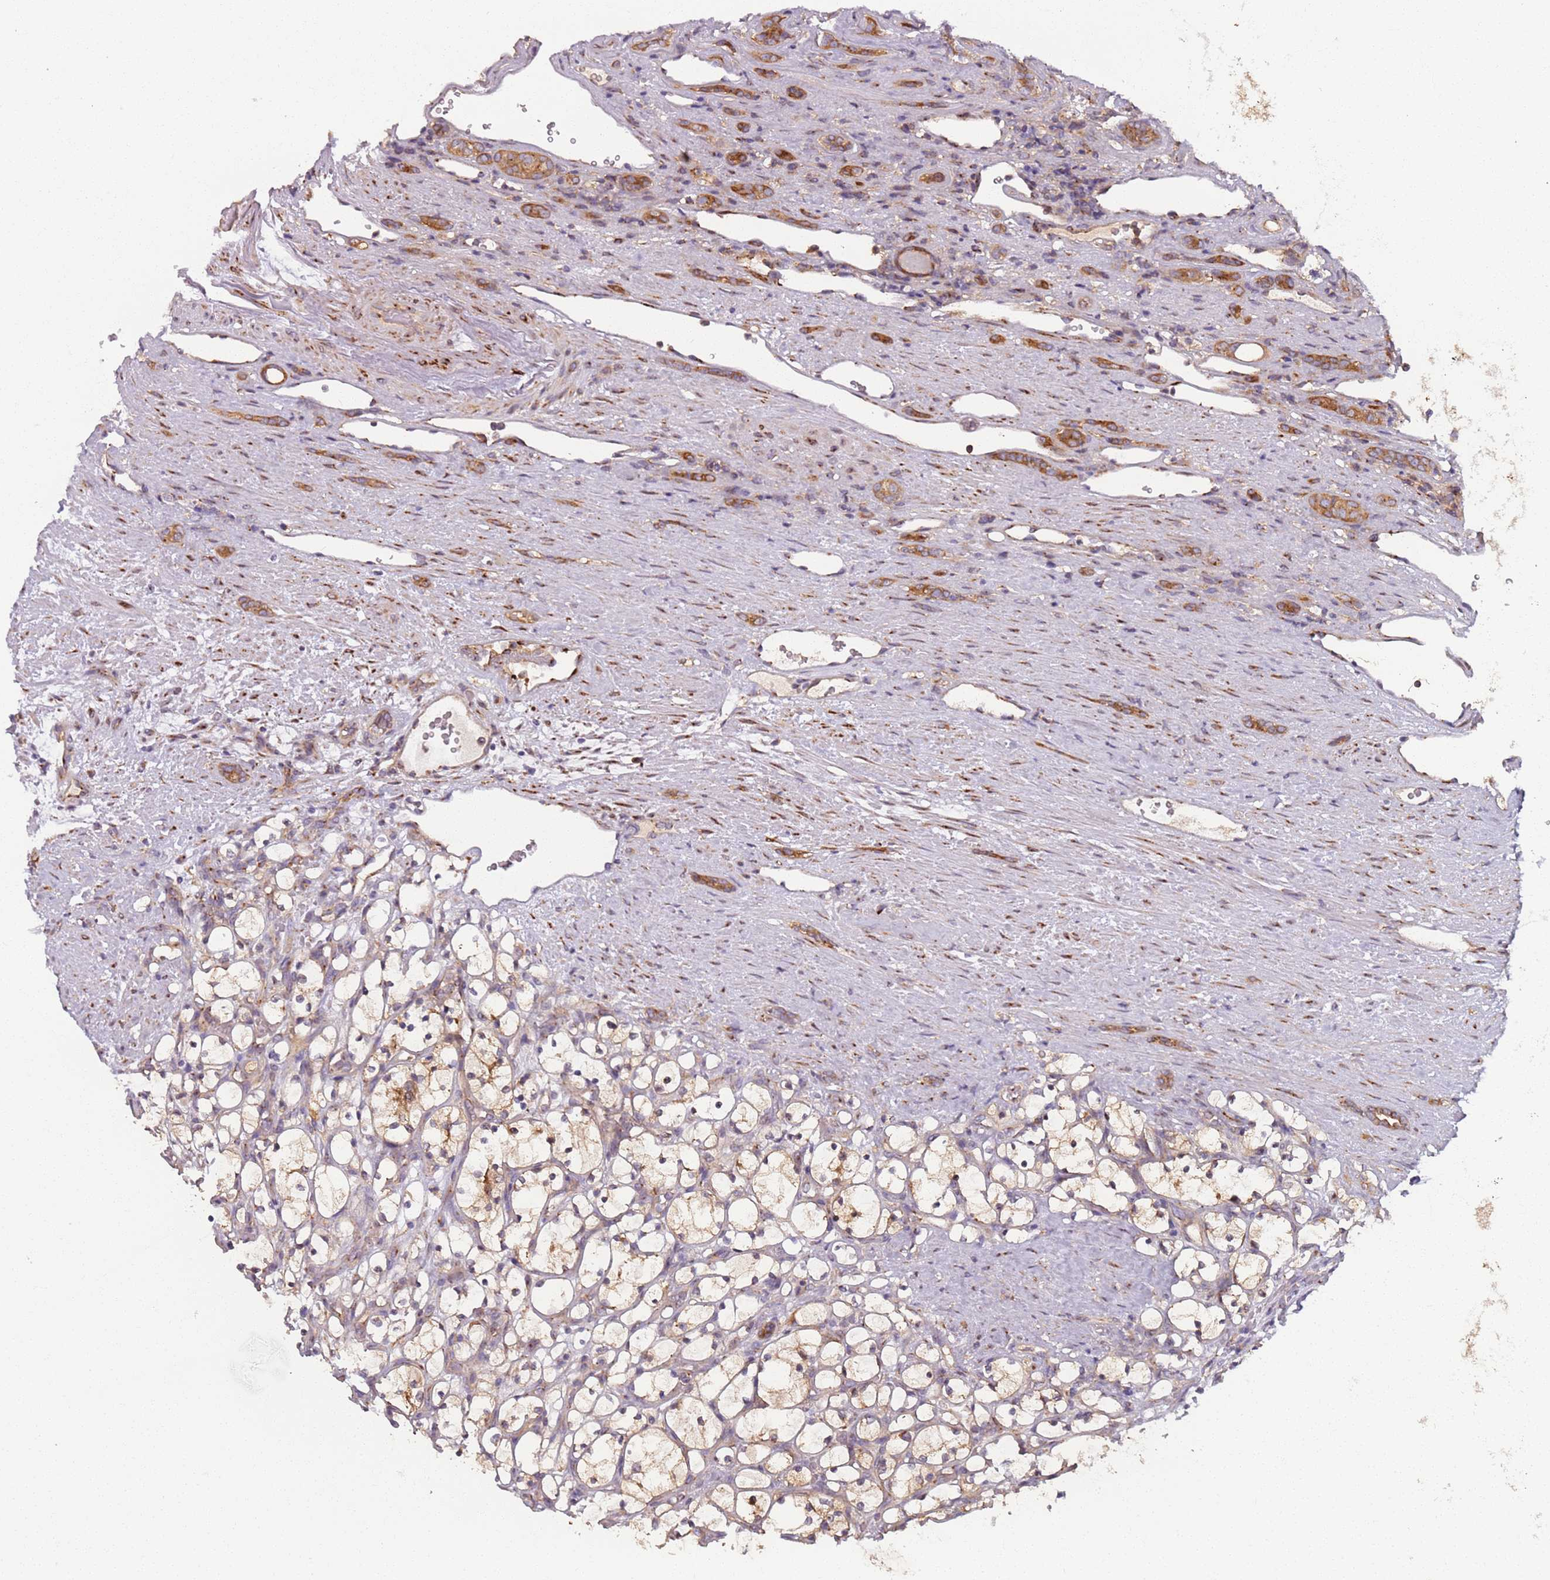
{"staining": {"intensity": "moderate", "quantity": "<25%", "location": "cytoplasmic/membranous"}, "tissue": "renal cancer", "cell_type": "Tumor cells", "image_type": "cancer", "snomed": [{"axis": "morphology", "description": "Adenocarcinoma, NOS"}, {"axis": "topography", "description": "Kidney"}], "caption": "IHC (DAB (3,3'-diaminobenzidine)) staining of human renal cancer (adenocarcinoma) shows moderate cytoplasmic/membranous protein positivity in approximately <25% of tumor cells.", "gene": "AKTIP", "patient": {"sex": "female", "age": 69}}